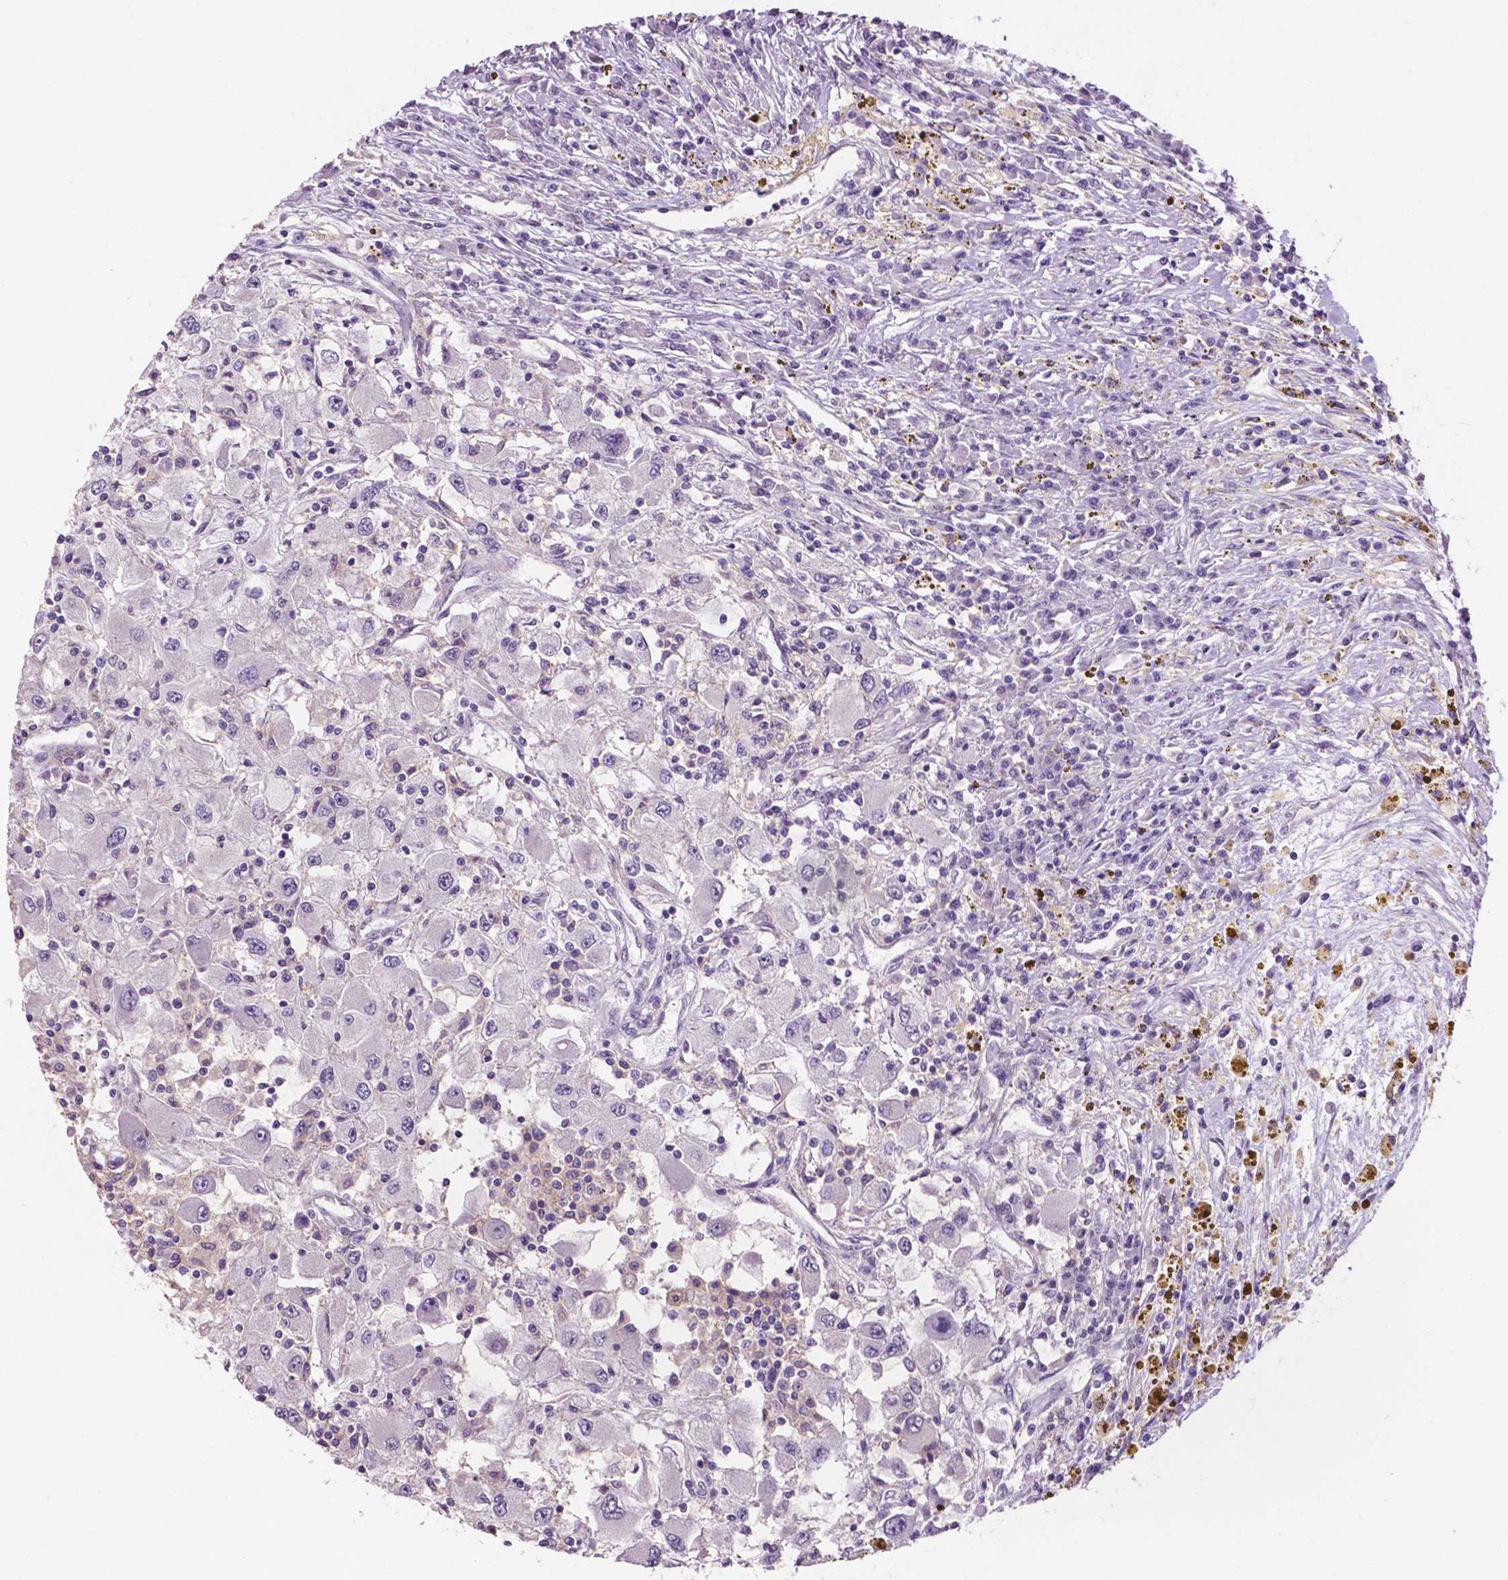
{"staining": {"intensity": "negative", "quantity": "none", "location": "none"}, "tissue": "renal cancer", "cell_type": "Tumor cells", "image_type": "cancer", "snomed": [{"axis": "morphology", "description": "Adenocarcinoma, NOS"}, {"axis": "topography", "description": "Kidney"}], "caption": "DAB immunohistochemical staining of renal cancer (adenocarcinoma) exhibits no significant expression in tumor cells. (Stains: DAB (3,3'-diaminobenzidine) immunohistochemistry with hematoxylin counter stain, Microscopy: brightfield microscopy at high magnification).", "gene": "PLSCR1", "patient": {"sex": "female", "age": 67}}